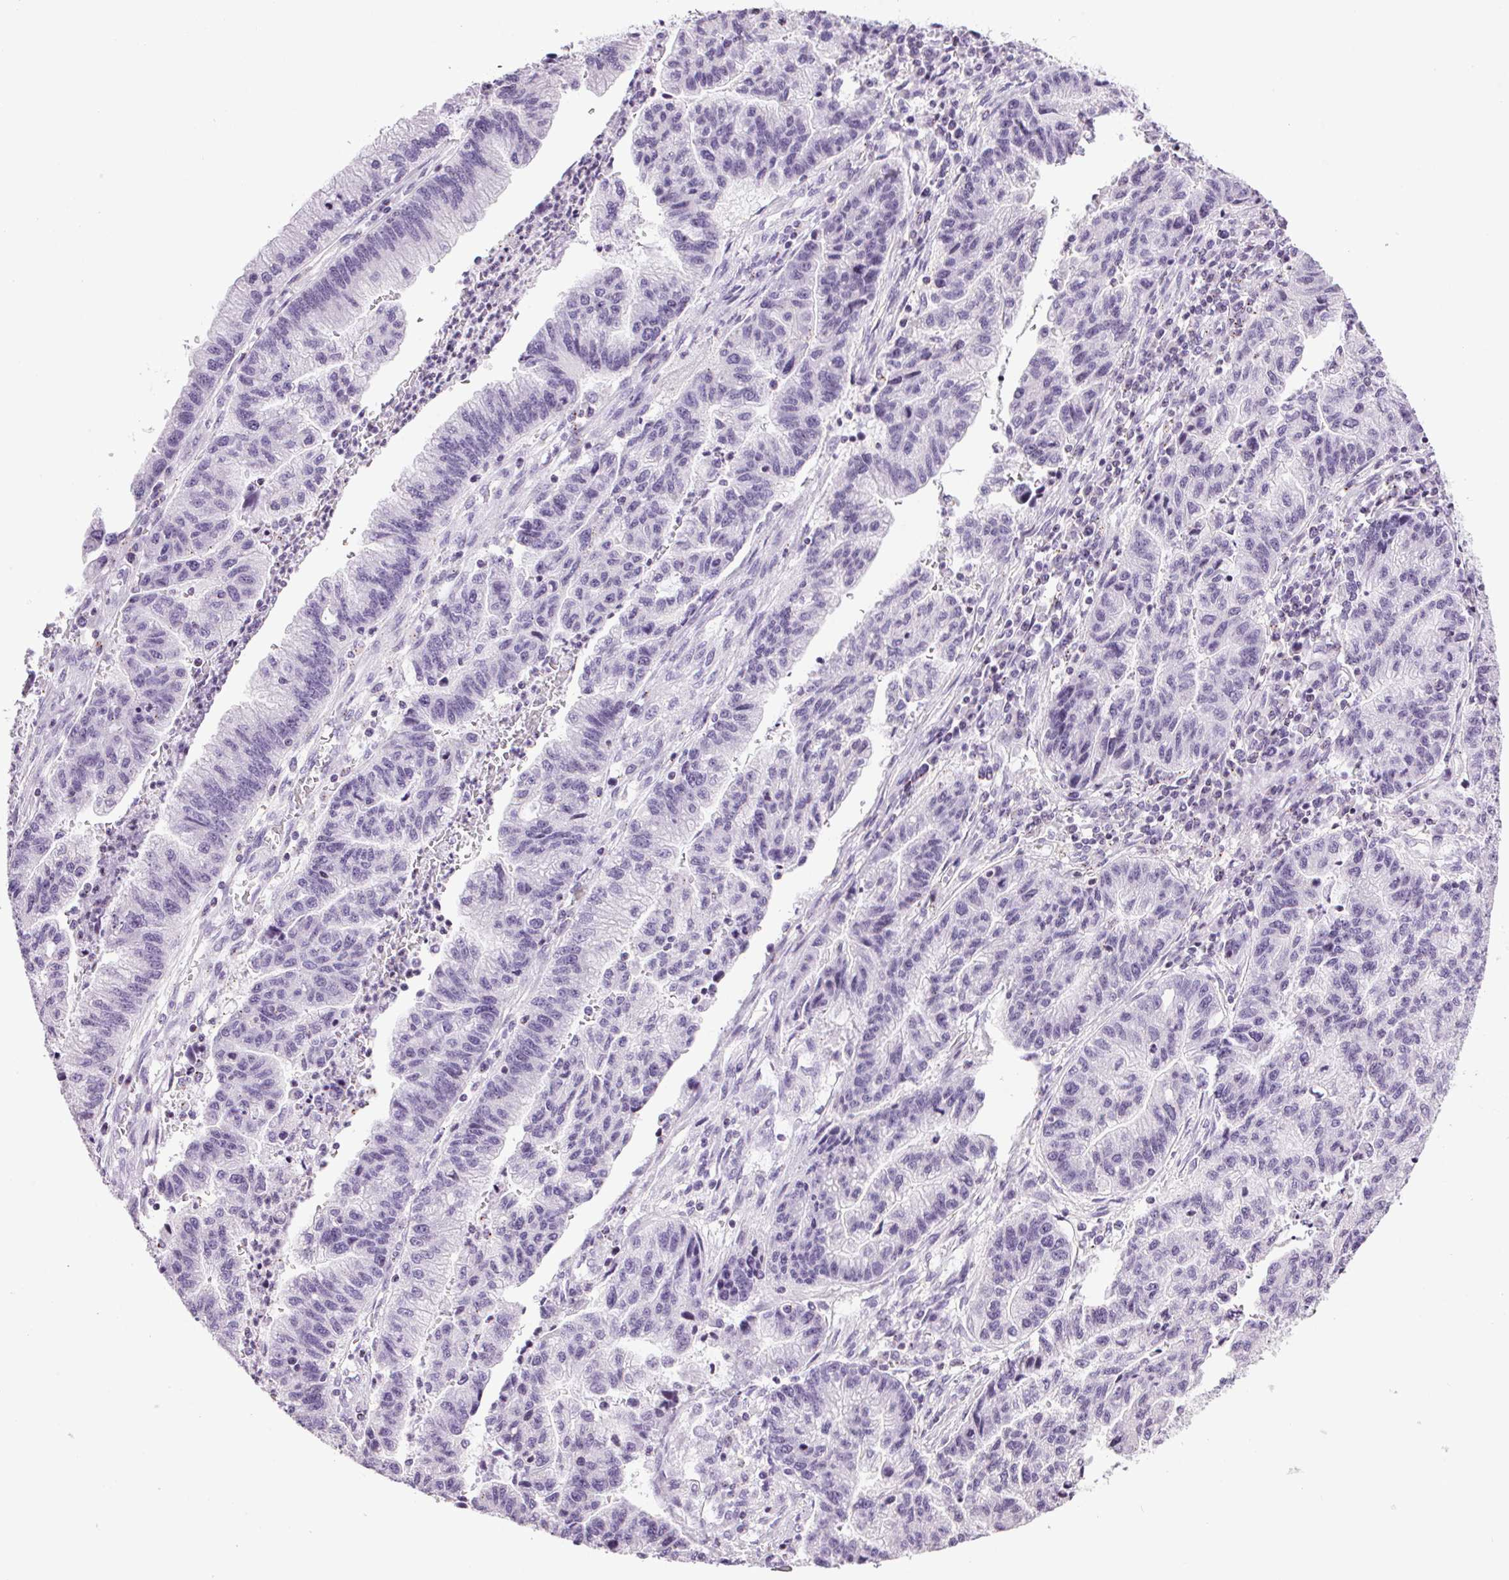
{"staining": {"intensity": "negative", "quantity": "none", "location": "none"}, "tissue": "stomach cancer", "cell_type": "Tumor cells", "image_type": "cancer", "snomed": [{"axis": "morphology", "description": "Adenocarcinoma, NOS"}, {"axis": "topography", "description": "Stomach"}], "caption": "There is no significant positivity in tumor cells of adenocarcinoma (stomach).", "gene": "TMEM88B", "patient": {"sex": "male", "age": 83}}